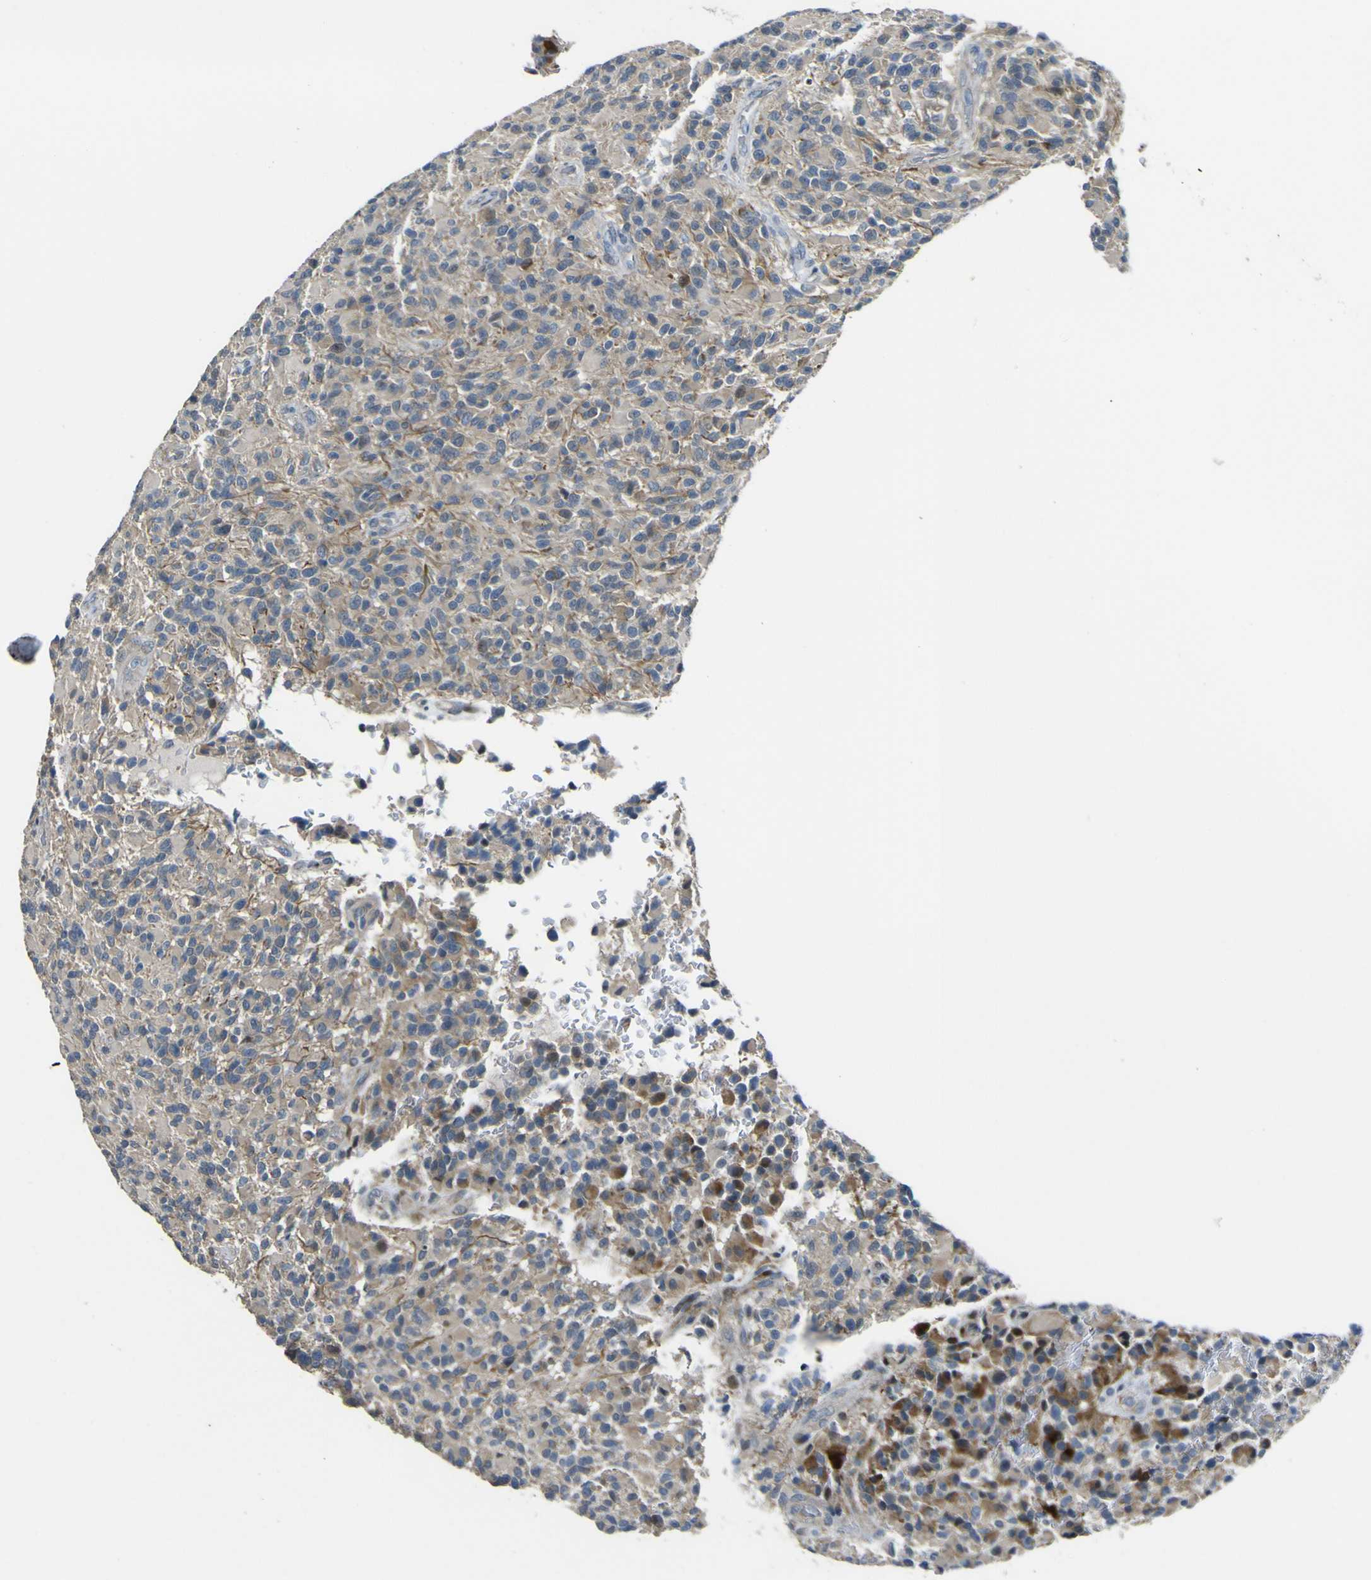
{"staining": {"intensity": "weak", "quantity": ">75%", "location": "cytoplasmic/membranous"}, "tissue": "glioma", "cell_type": "Tumor cells", "image_type": "cancer", "snomed": [{"axis": "morphology", "description": "Glioma, malignant, High grade"}, {"axis": "topography", "description": "Brain"}], "caption": "This image displays glioma stained with immunohistochemistry to label a protein in brown. The cytoplasmic/membranous of tumor cells show weak positivity for the protein. Nuclei are counter-stained blue.", "gene": "LBHD1", "patient": {"sex": "male", "age": 71}}